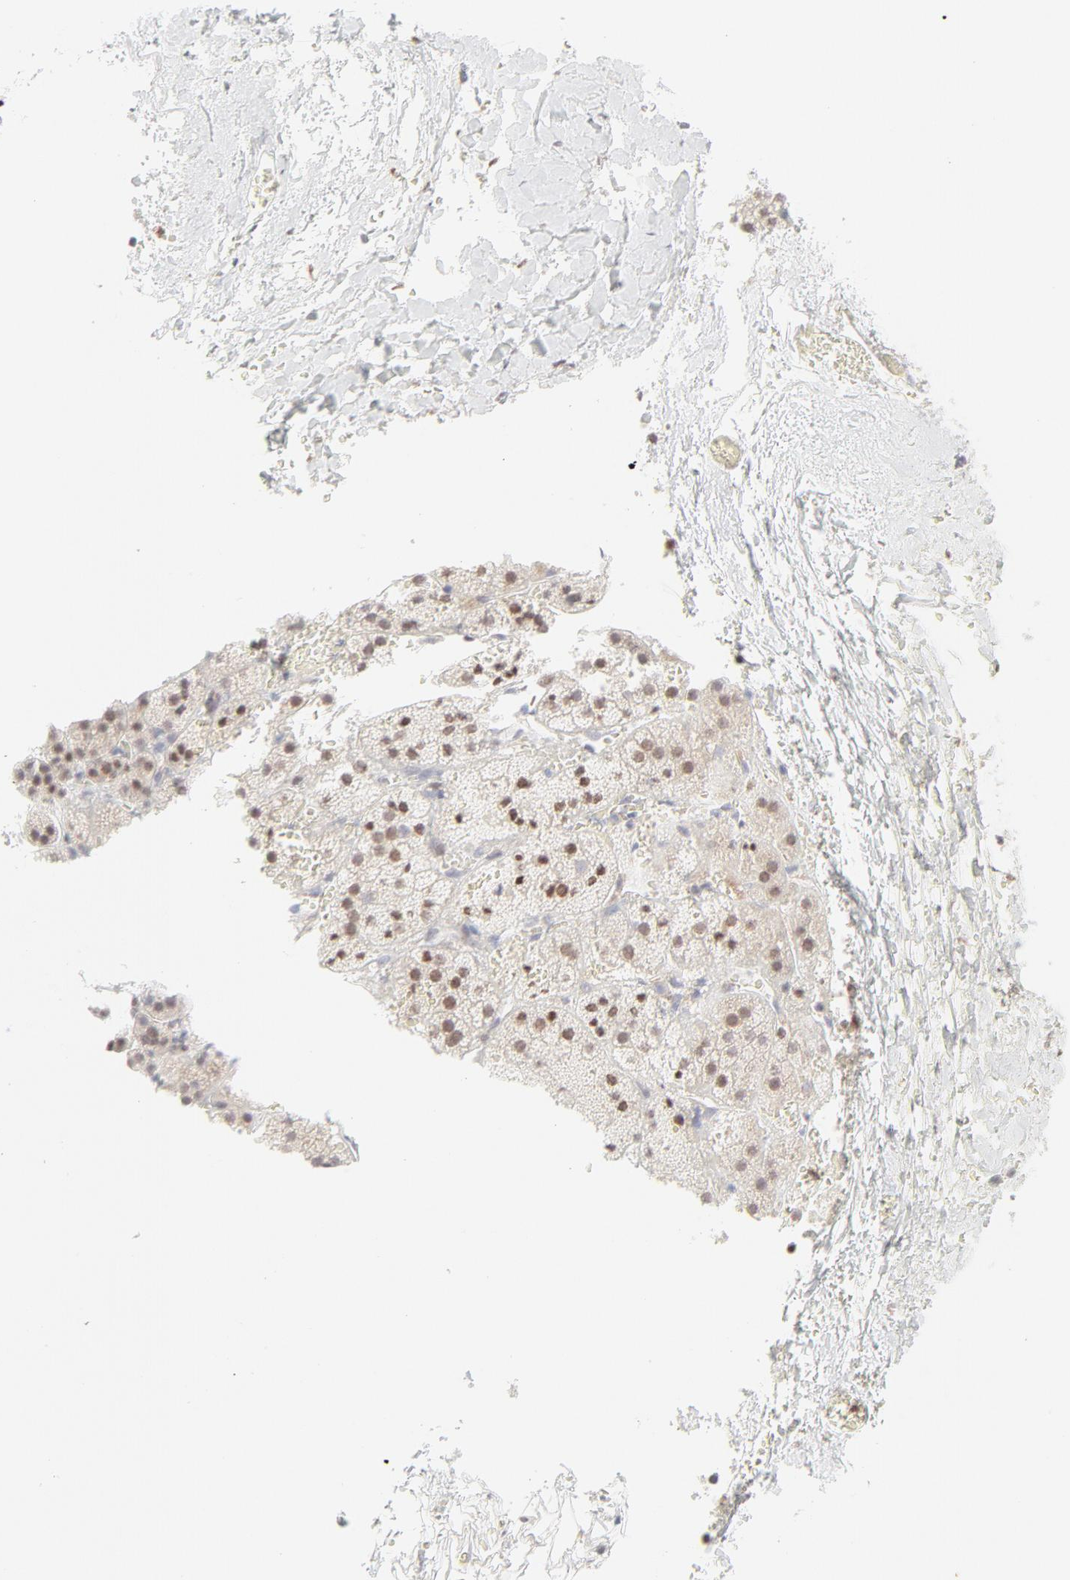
{"staining": {"intensity": "weak", "quantity": "25%-75%", "location": "nuclear"}, "tissue": "adrenal gland", "cell_type": "Glandular cells", "image_type": "normal", "snomed": [{"axis": "morphology", "description": "Normal tissue, NOS"}, {"axis": "topography", "description": "Adrenal gland"}], "caption": "Adrenal gland stained with IHC shows weak nuclear staining in about 25%-75% of glandular cells.", "gene": "PRKCB", "patient": {"sex": "female", "age": 44}}